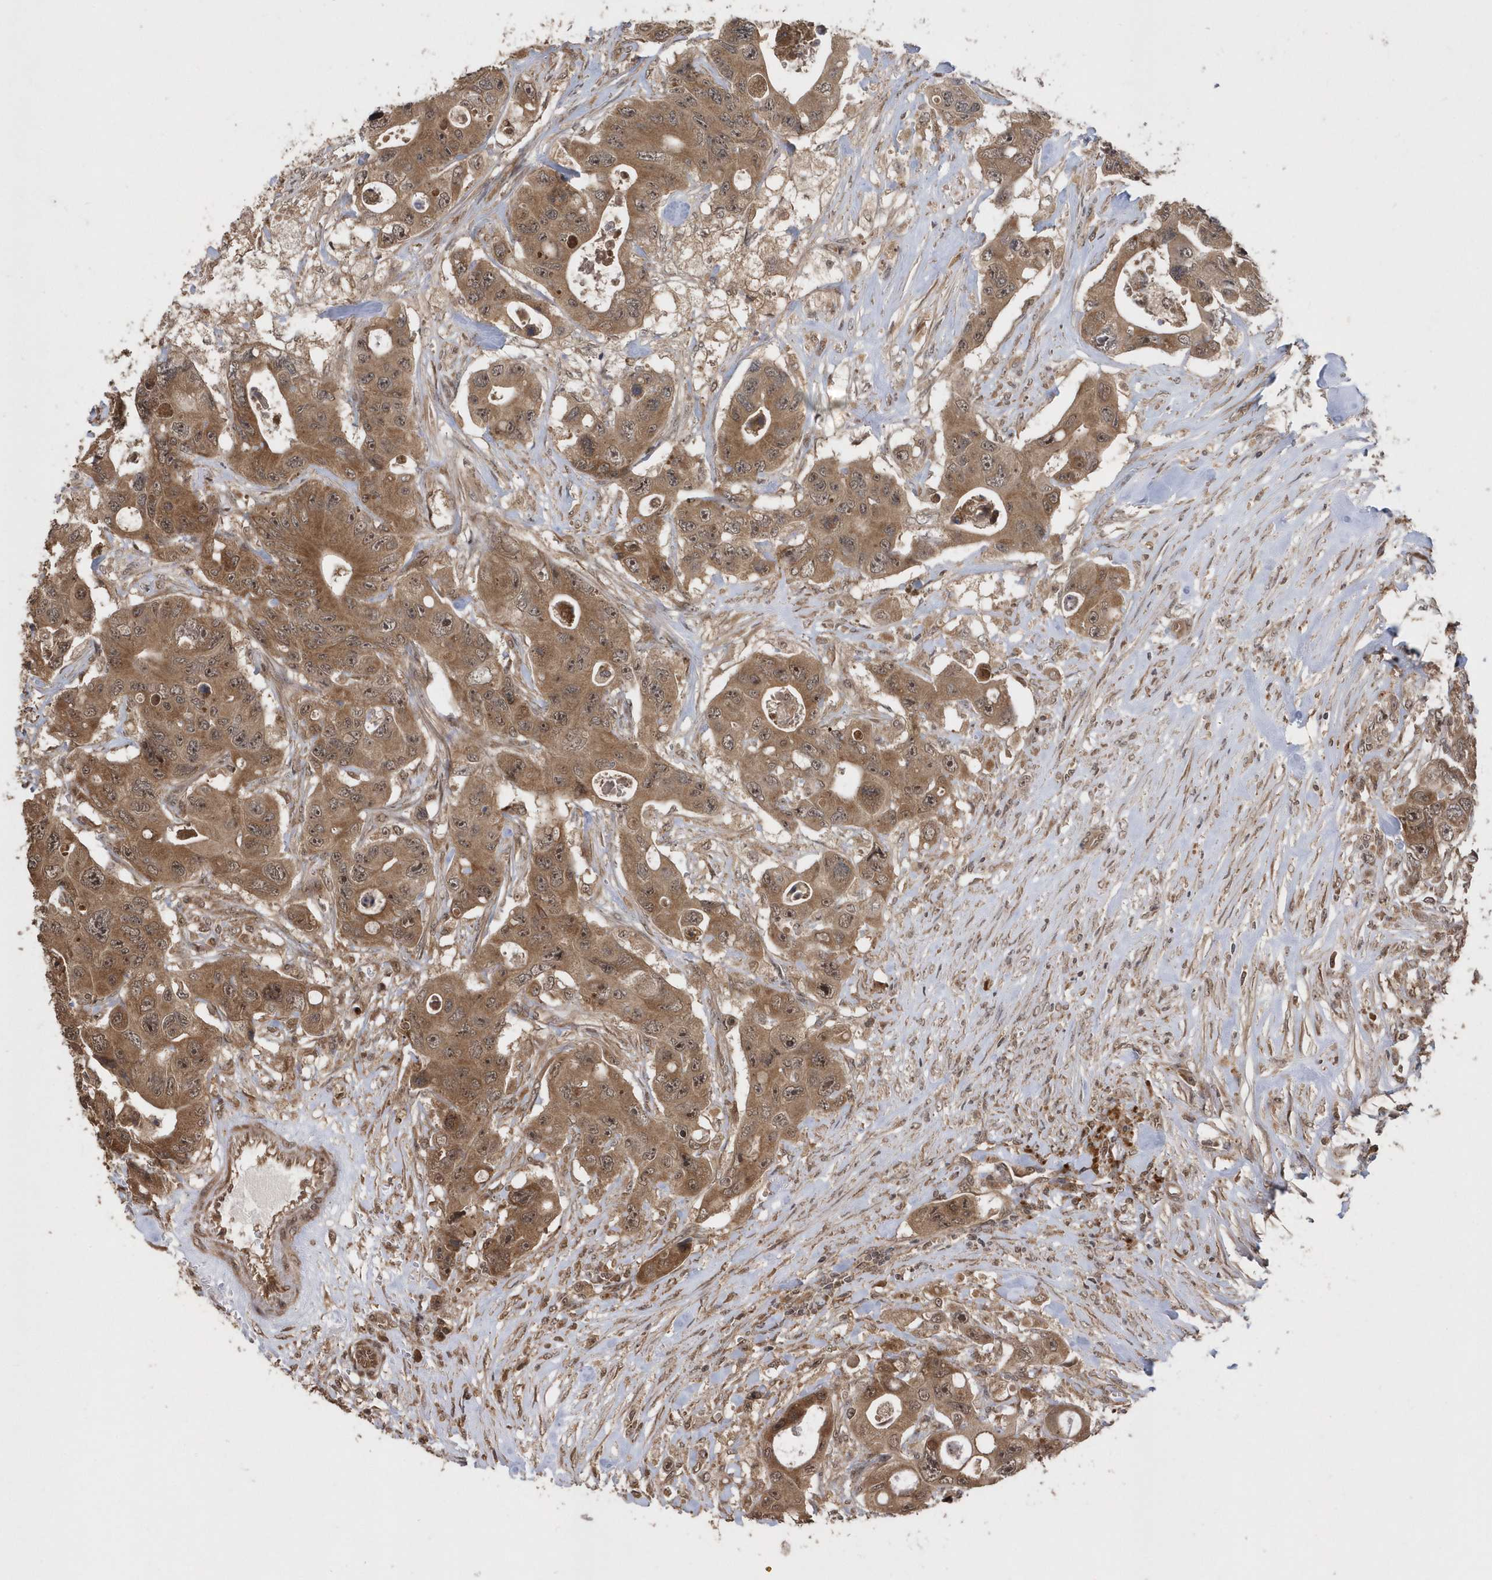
{"staining": {"intensity": "moderate", "quantity": ">75%", "location": "cytoplasmic/membranous,nuclear"}, "tissue": "colorectal cancer", "cell_type": "Tumor cells", "image_type": "cancer", "snomed": [{"axis": "morphology", "description": "Adenocarcinoma, NOS"}, {"axis": "topography", "description": "Colon"}], "caption": "Protein analysis of colorectal cancer tissue shows moderate cytoplasmic/membranous and nuclear expression in approximately >75% of tumor cells.", "gene": "WASHC5", "patient": {"sex": "female", "age": 46}}